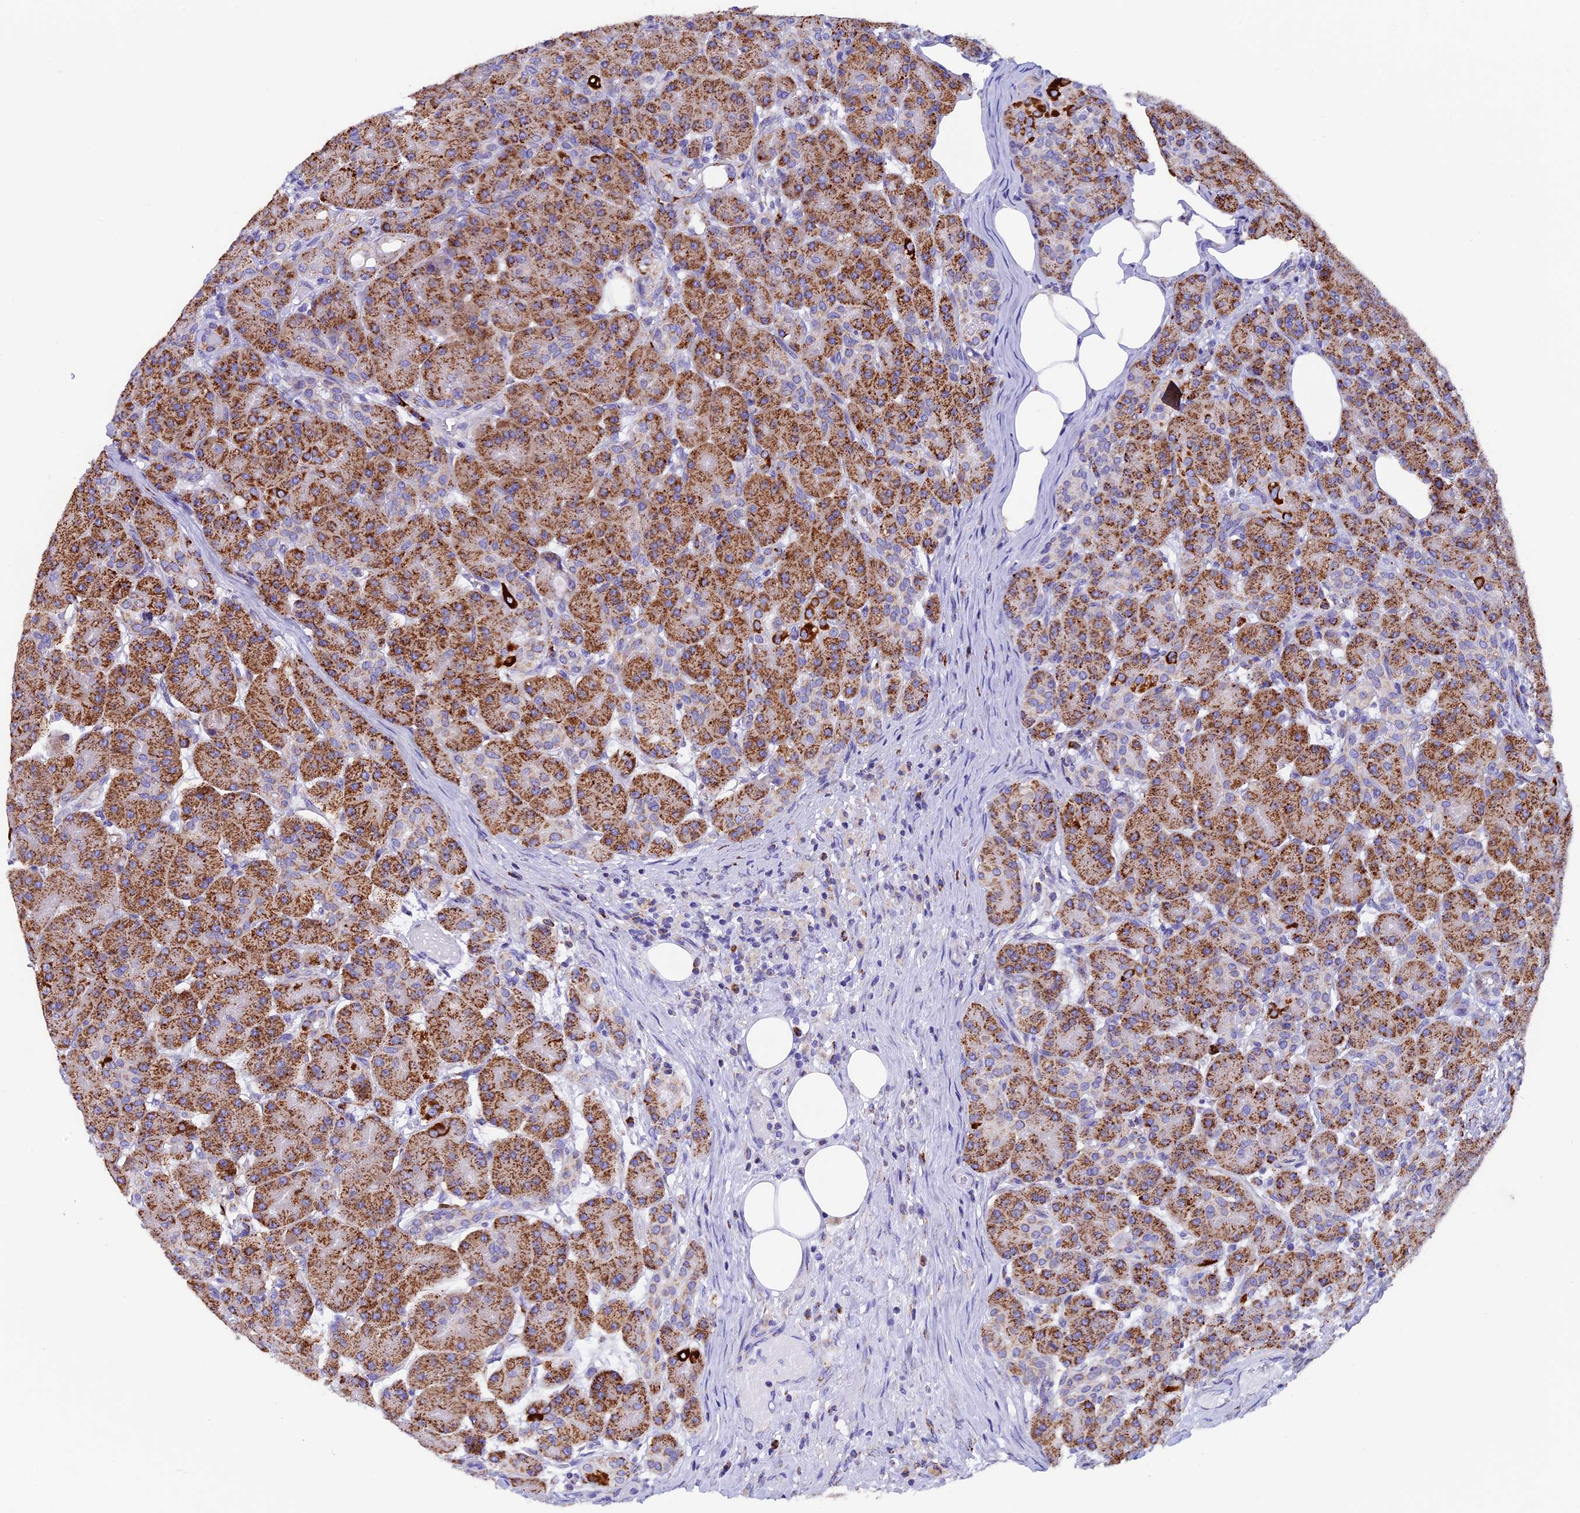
{"staining": {"intensity": "strong", "quantity": ">75%", "location": "cytoplasmic/membranous"}, "tissue": "pancreas", "cell_type": "Exocrine glandular cells", "image_type": "normal", "snomed": [{"axis": "morphology", "description": "Normal tissue, NOS"}, {"axis": "topography", "description": "Pancreas"}], "caption": "The photomicrograph displays staining of unremarkable pancreas, revealing strong cytoplasmic/membranous protein staining (brown color) within exocrine glandular cells. (DAB (3,3'-diaminobenzidine) IHC with brightfield microscopy, high magnification).", "gene": "SLC8B1", "patient": {"sex": "male", "age": 63}}